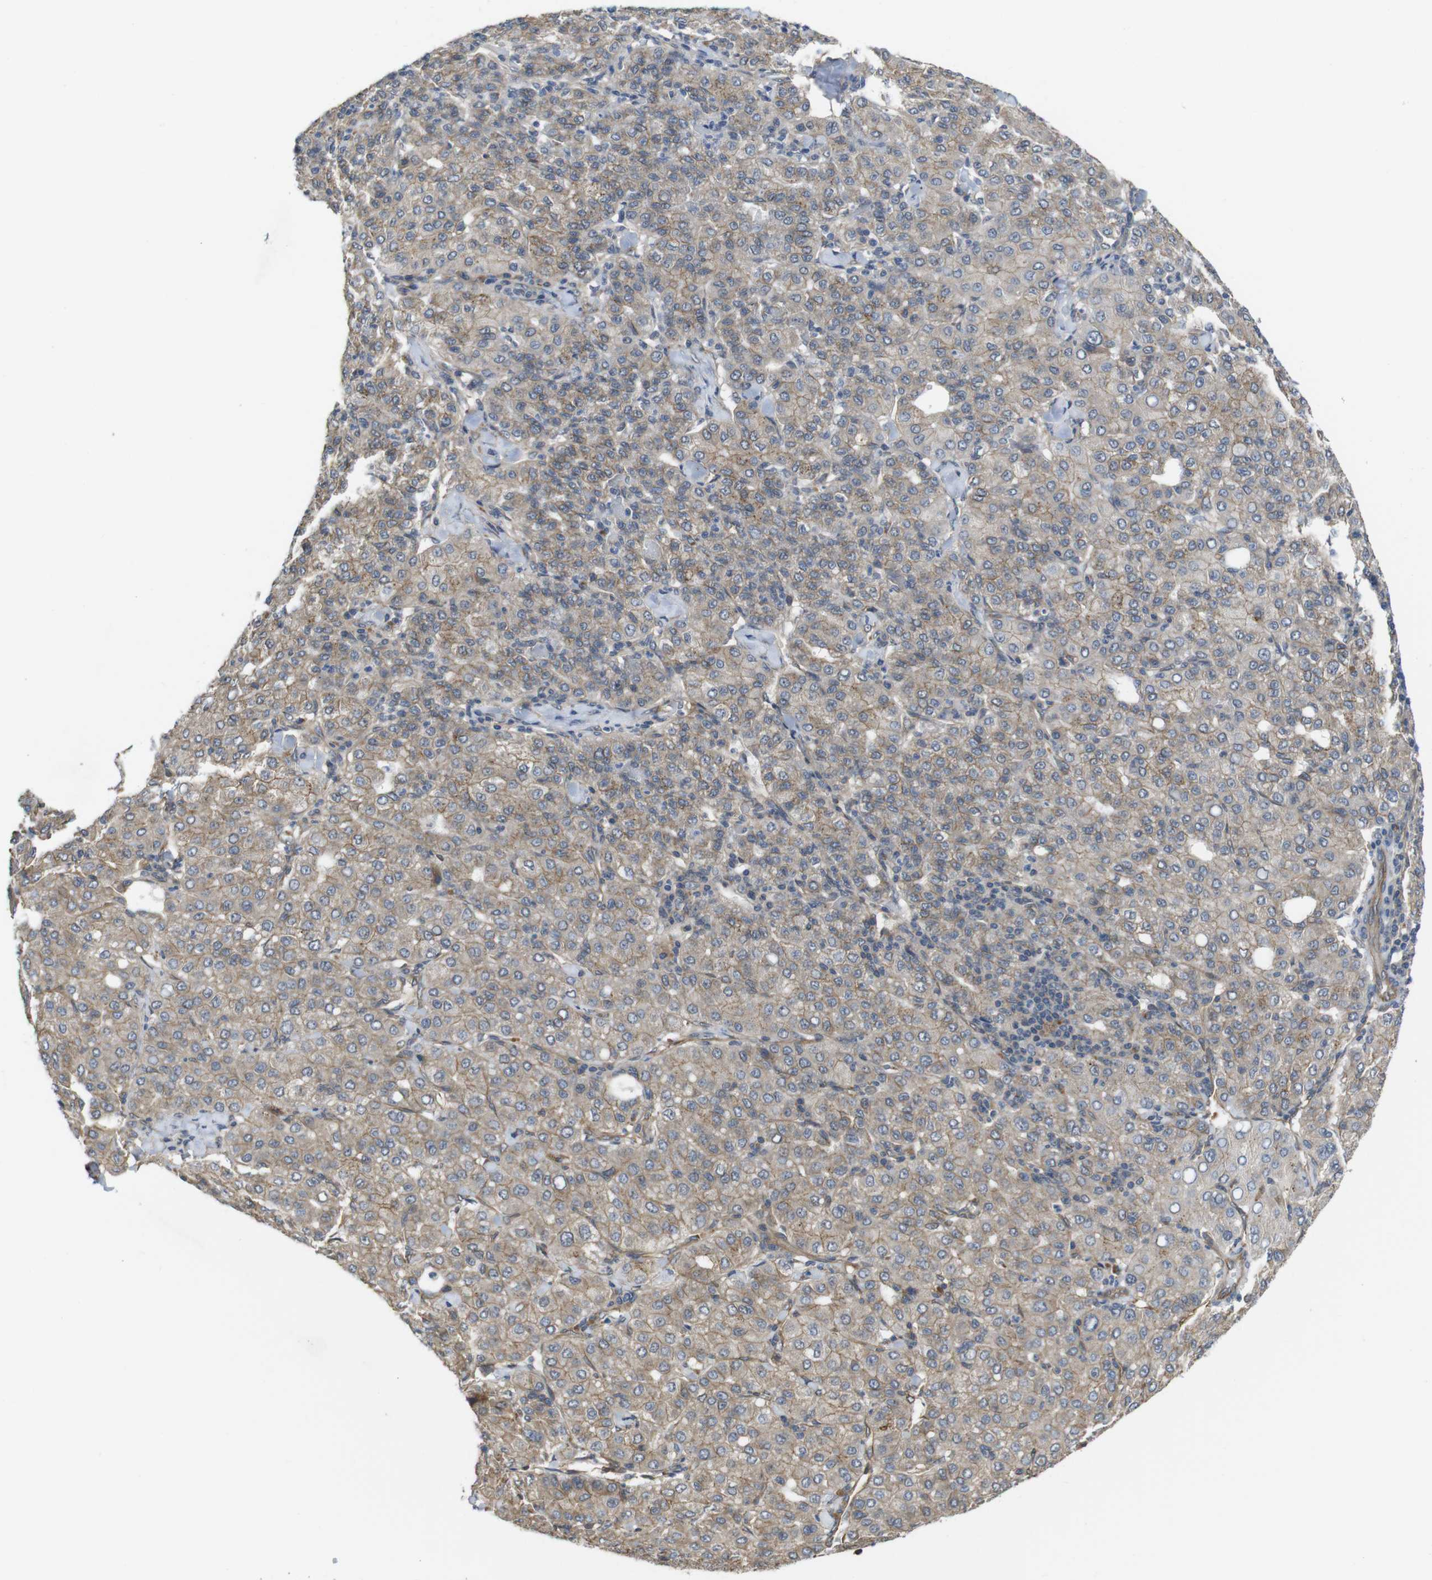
{"staining": {"intensity": "weak", "quantity": ">75%", "location": "cytoplasmic/membranous"}, "tissue": "liver cancer", "cell_type": "Tumor cells", "image_type": "cancer", "snomed": [{"axis": "morphology", "description": "Carcinoma, Hepatocellular, NOS"}, {"axis": "topography", "description": "Liver"}], "caption": "Immunohistochemistry (IHC) staining of liver cancer (hepatocellular carcinoma), which displays low levels of weak cytoplasmic/membranous positivity in about >75% of tumor cells indicating weak cytoplasmic/membranous protein positivity. The staining was performed using DAB (3,3'-diaminobenzidine) (brown) for protein detection and nuclei were counterstained in hematoxylin (blue).", "gene": "ZDHHC5", "patient": {"sex": "male", "age": 65}}